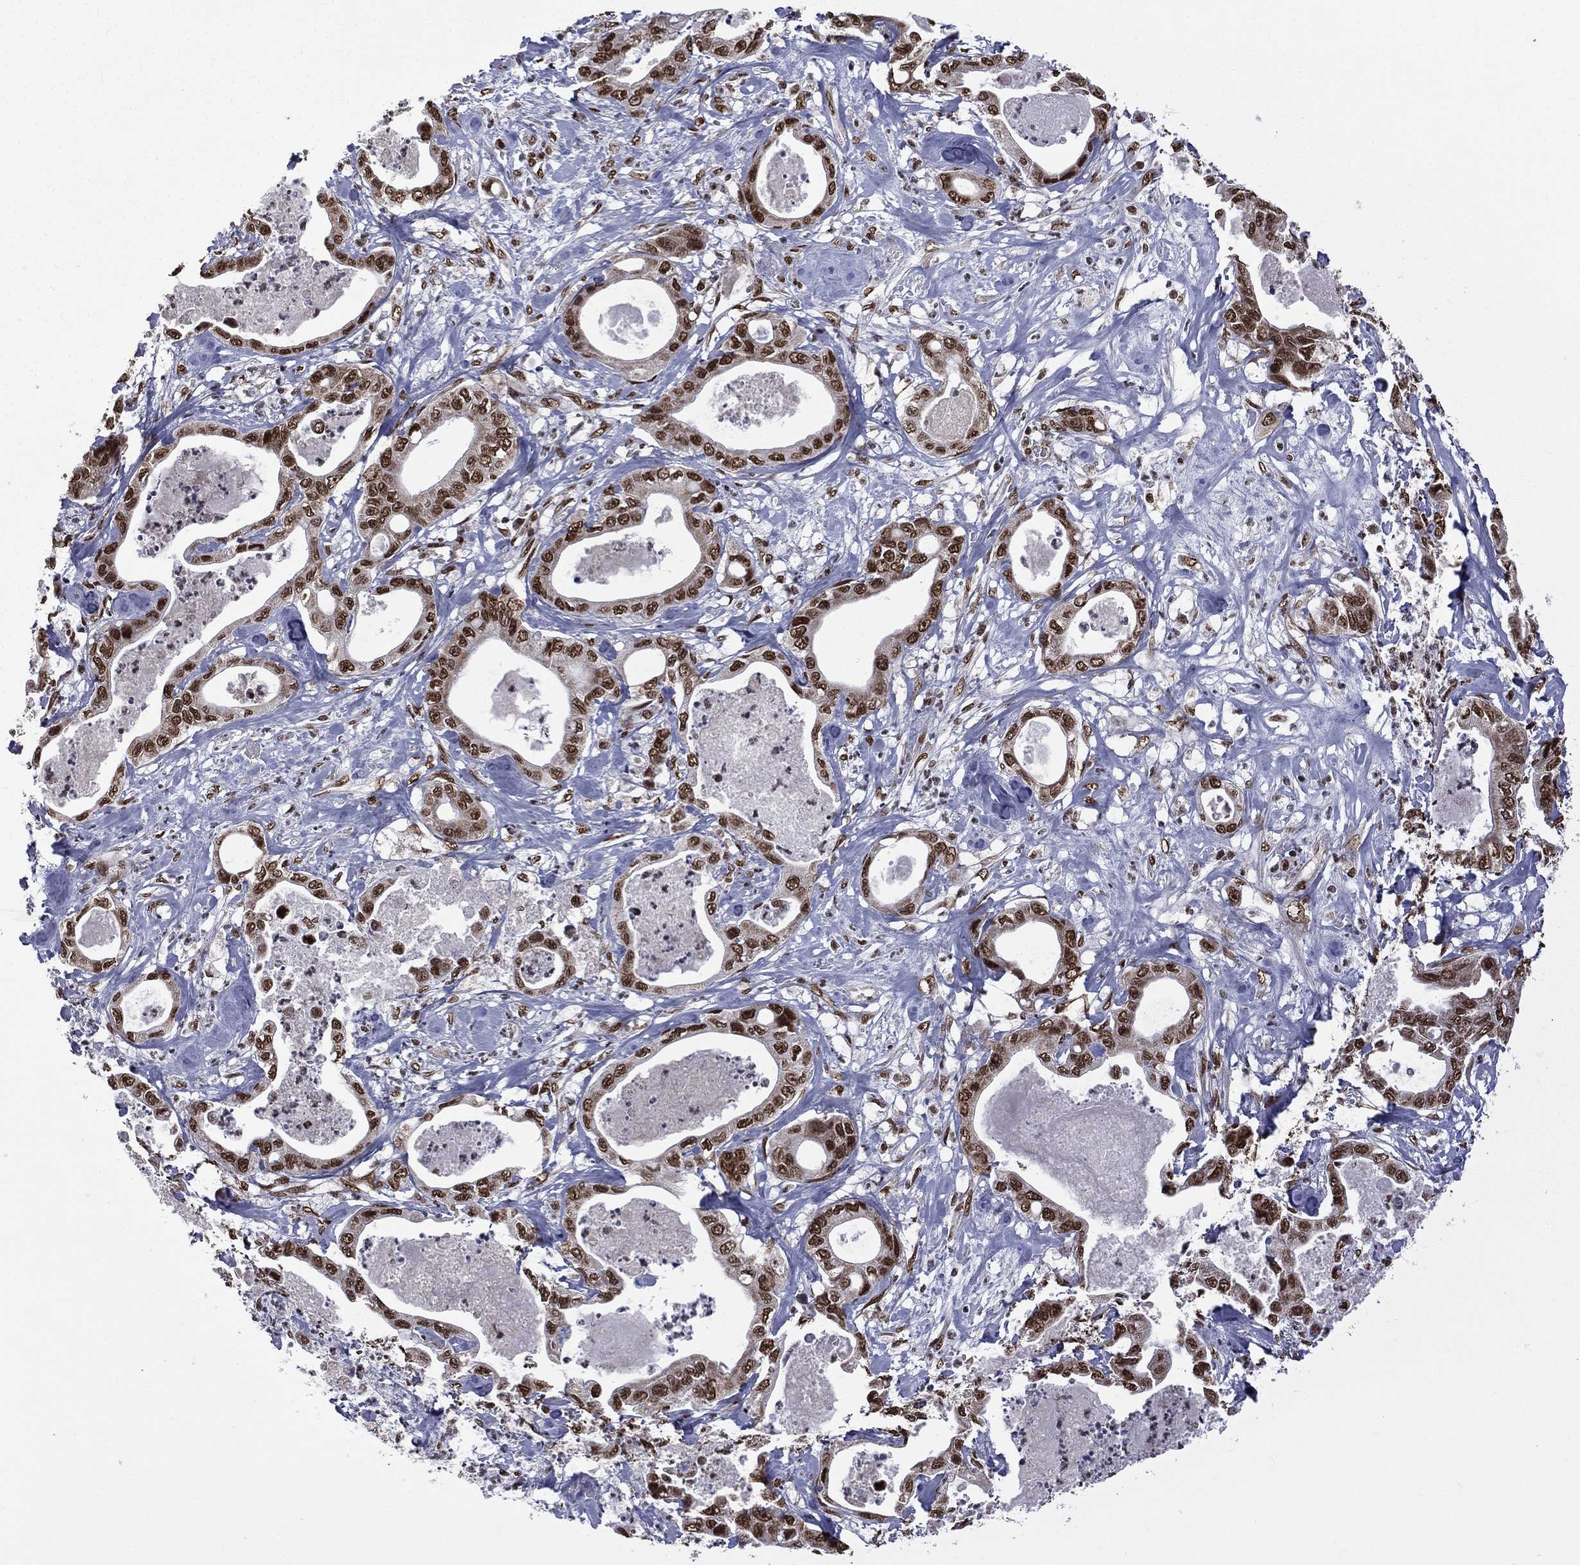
{"staining": {"intensity": "strong", "quantity": ">75%", "location": "nuclear"}, "tissue": "pancreatic cancer", "cell_type": "Tumor cells", "image_type": "cancer", "snomed": [{"axis": "morphology", "description": "Adenocarcinoma, NOS"}, {"axis": "topography", "description": "Pancreas"}], "caption": "Pancreatic cancer stained for a protein exhibits strong nuclear positivity in tumor cells.", "gene": "C5orf24", "patient": {"sex": "male", "age": 71}}